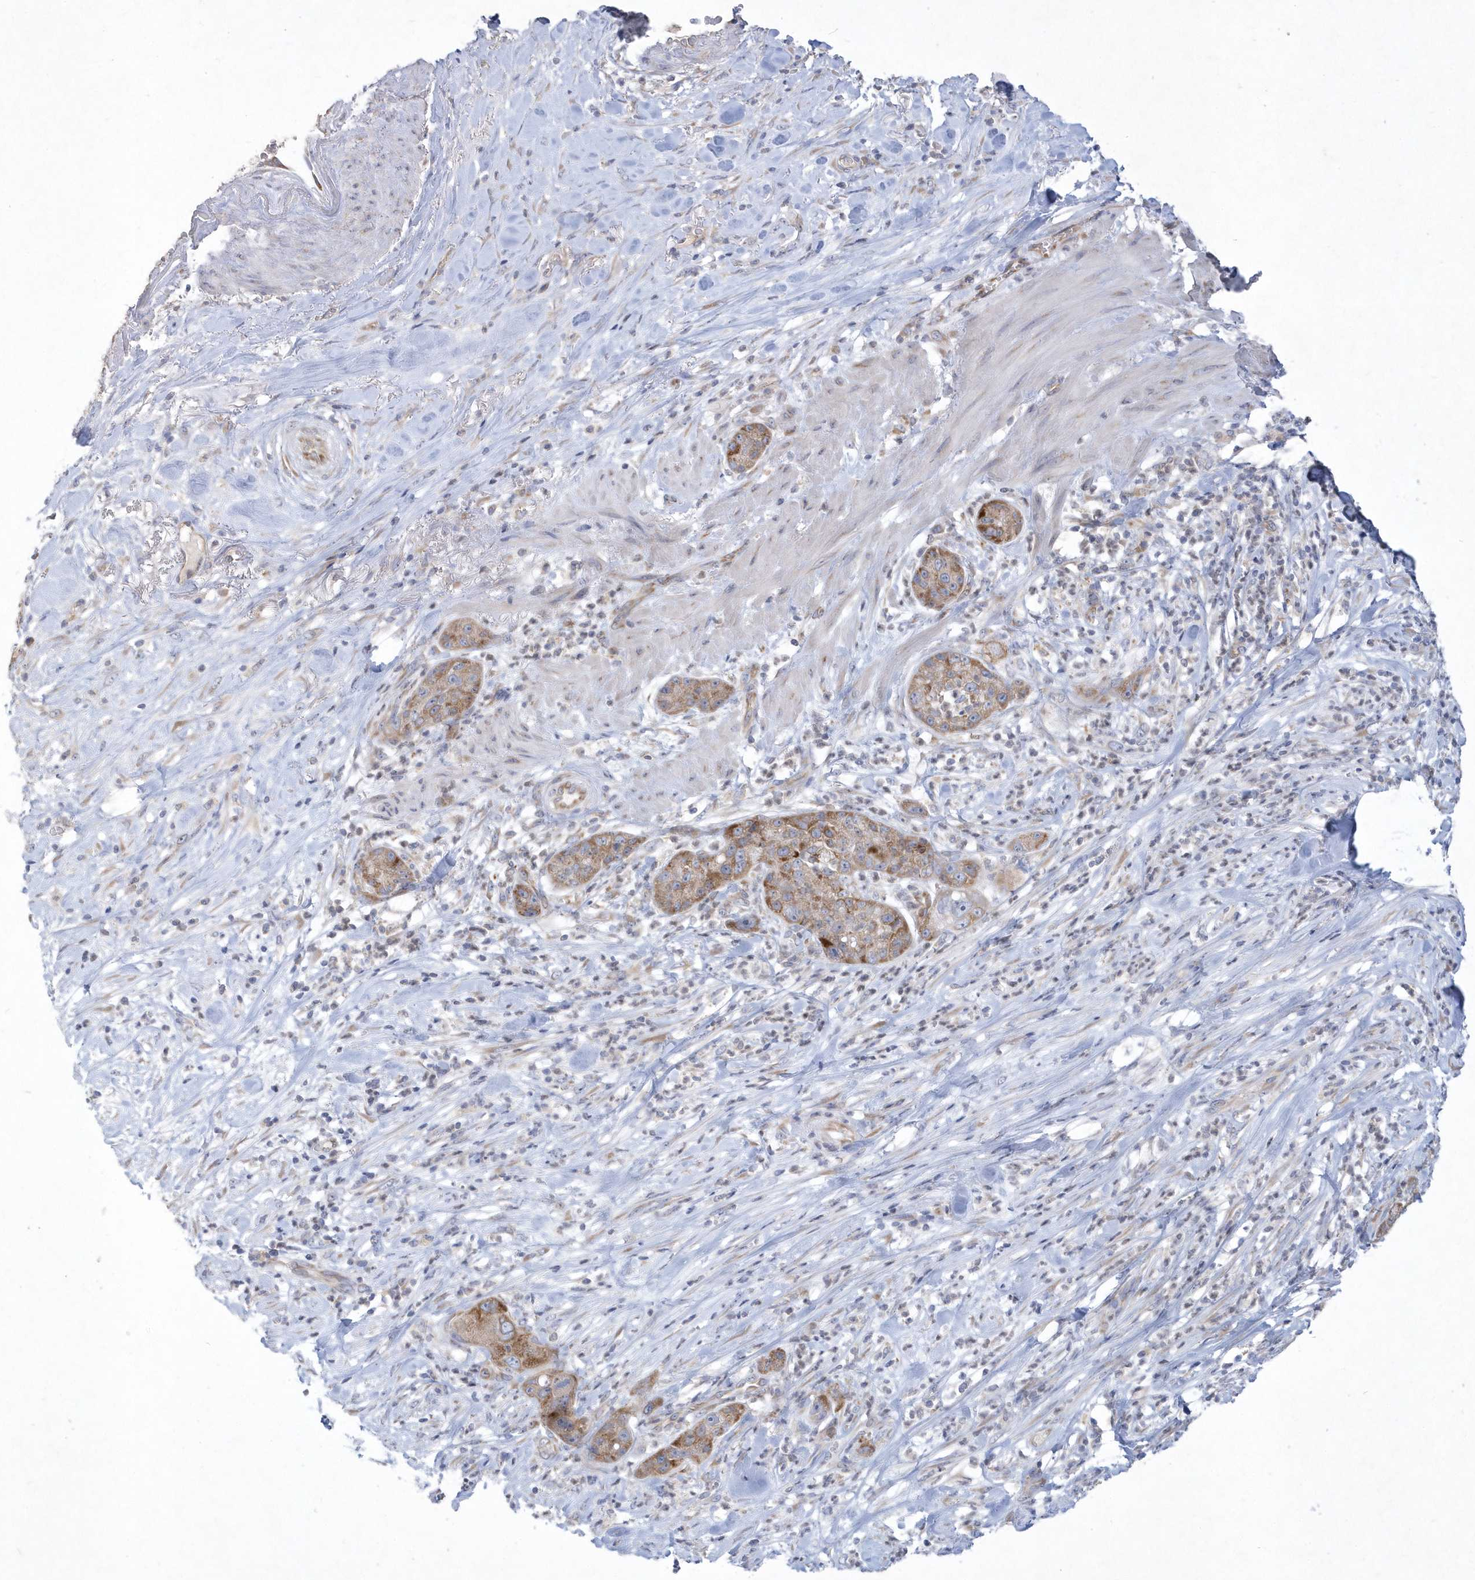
{"staining": {"intensity": "moderate", "quantity": ">75%", "location": "cytoplasmic/membranous"}, "tissue": "pancreatic cancer", "cell_type": "Tumor cells", "image_type": "cancer", "snomed": [{"axis": "morphology", "description": "Adenocarcinoma, NOS"}, {"axis": "topography", "description": "Pancreas"}], "caption": "Protein expression analysis of human adenocarcinoma (pancreatic) reveals moderate cytoplasmic/membranous staining in approximately >75% of tumor cells.", "gene": "DGAT1", "patient": {"sex": "female", "age": 78}}